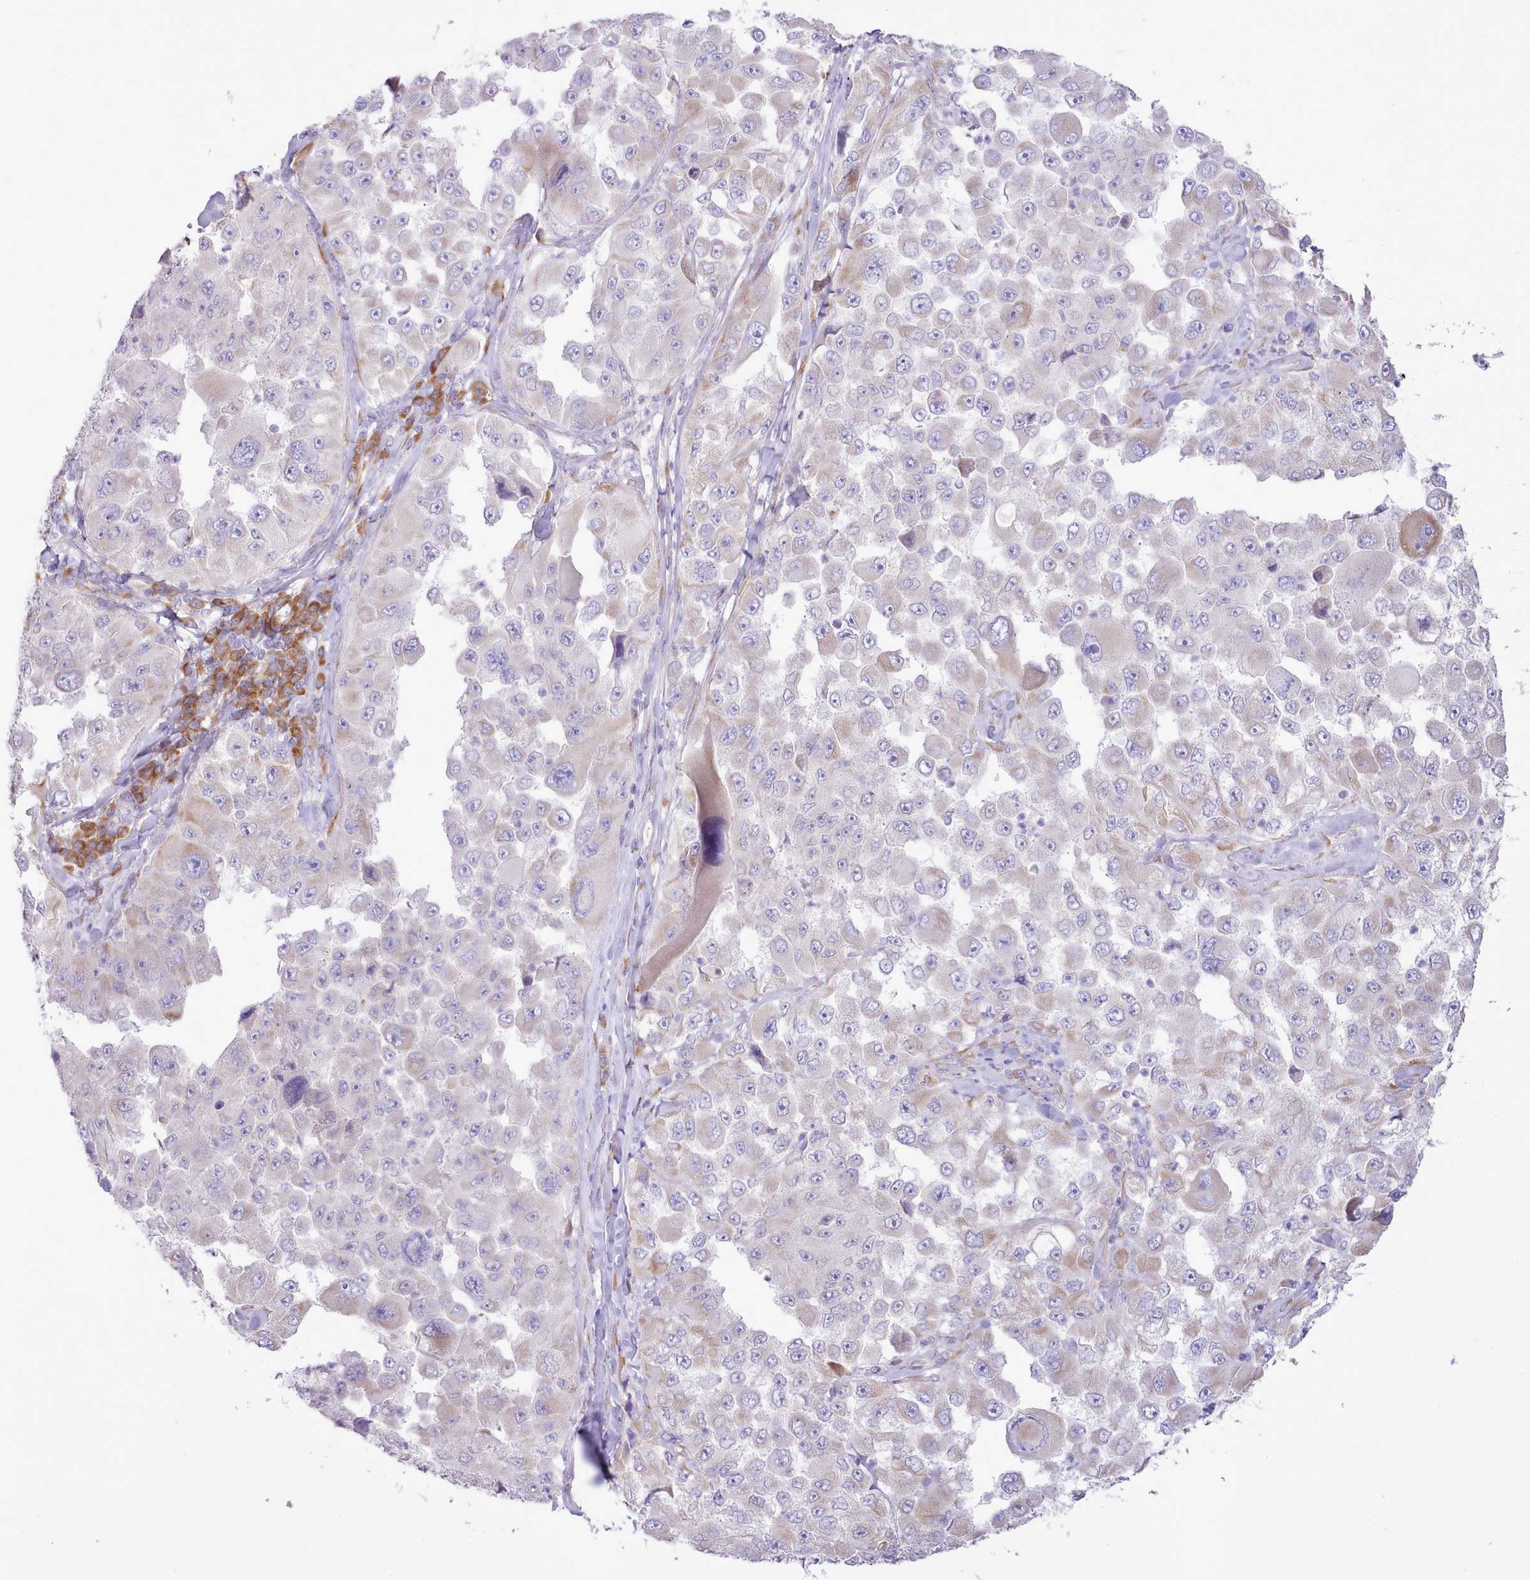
{"staining": {"intensity": "negative", "quantity": "none", "location": "none"}, "tissue": "melanoma", "cell_type": "Tumor cells", "image_type": "cancer", "snomed": [{"axis": "morphology", "description": "Malignant melanoma, Metastatic site"}, {"axis": "topography", "description": "Lymph node"}], "caption": "DAB immunohistochemical staining of human malignant melanoma (metastatic site) exhibits no significant positivity in tumor cells.", "gene": "CCL1", "patient": {"sex": "male", "age": 62}}